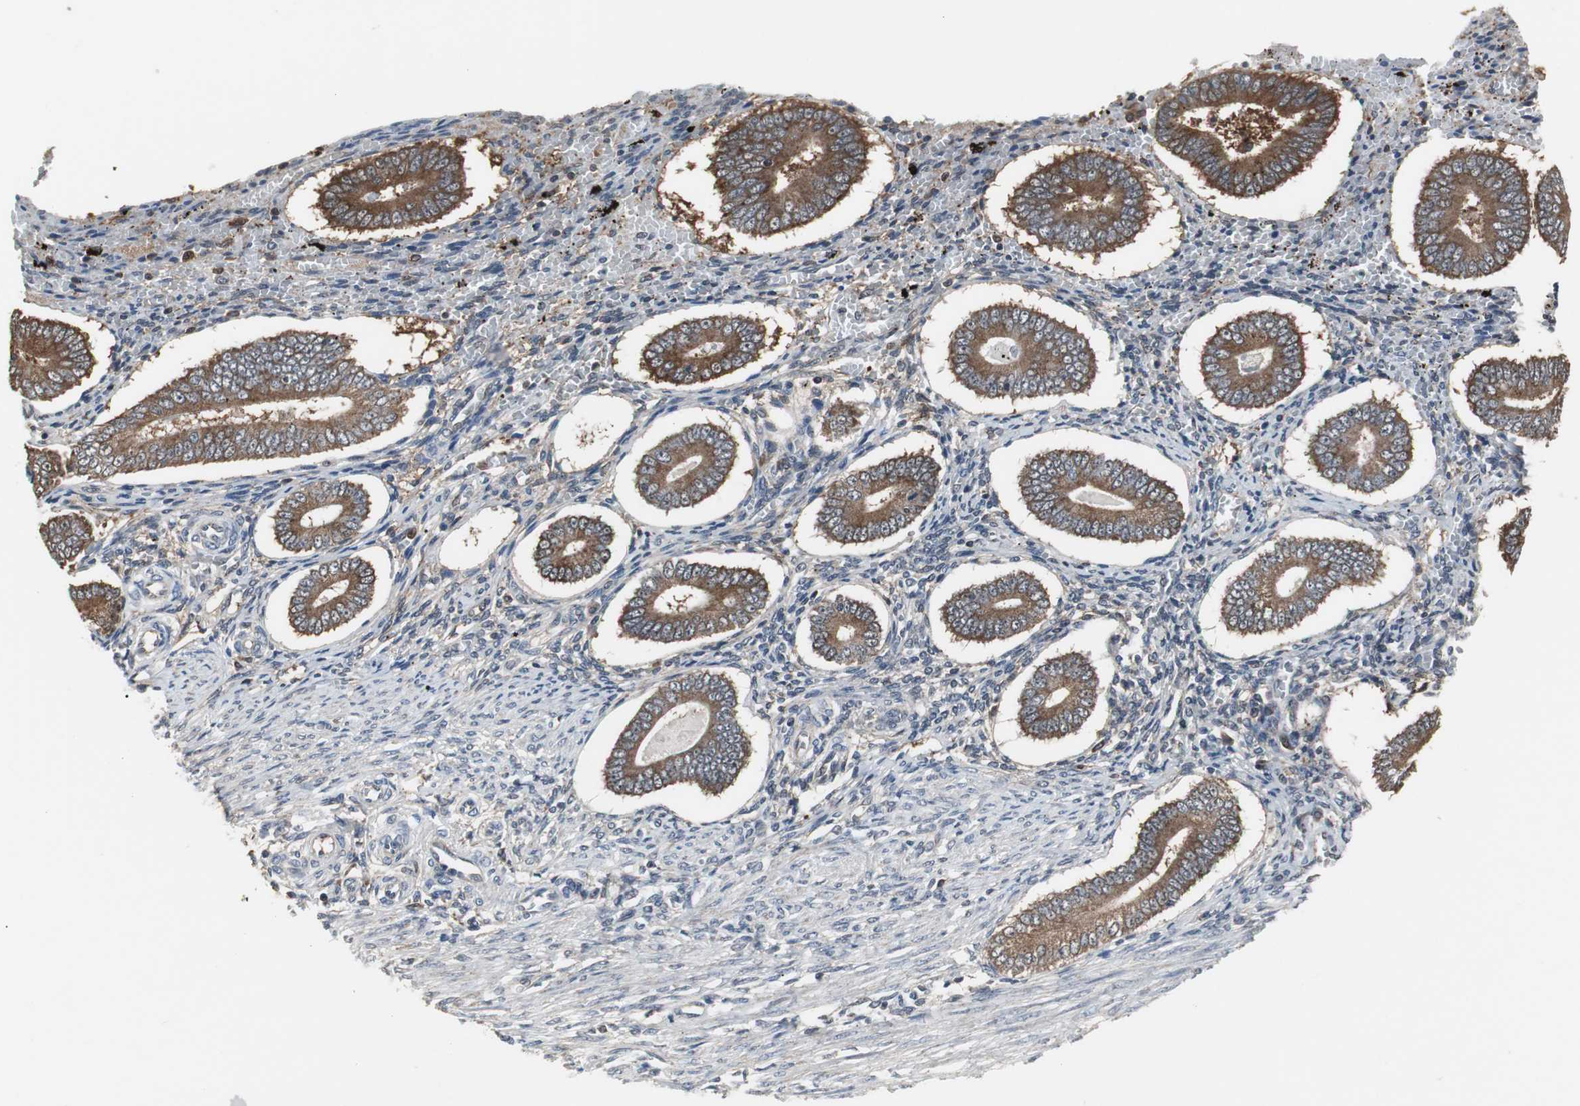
{"staining": {"intensity": "weak", "quantity": "<25%", "location": "cytoplasmic/membranous"}, "tissue": "endometrium", "cell_type": "Cells in endometrial stroma", "image_type": "normal", "snomed": [{"axis": "morphology", "description": "Normal tissue, NOS"}, {"axis": "topography", "description": "Endometrium"}], "caption": "High power microscopy histopathology image of an immunohistochemistry (IHC) image of unremarkable endometrium, revealing no significant staining in cells in endometrial stroma.", "gene": "ZSCAN22", "patient": {"sex": "female", "age": 42}}